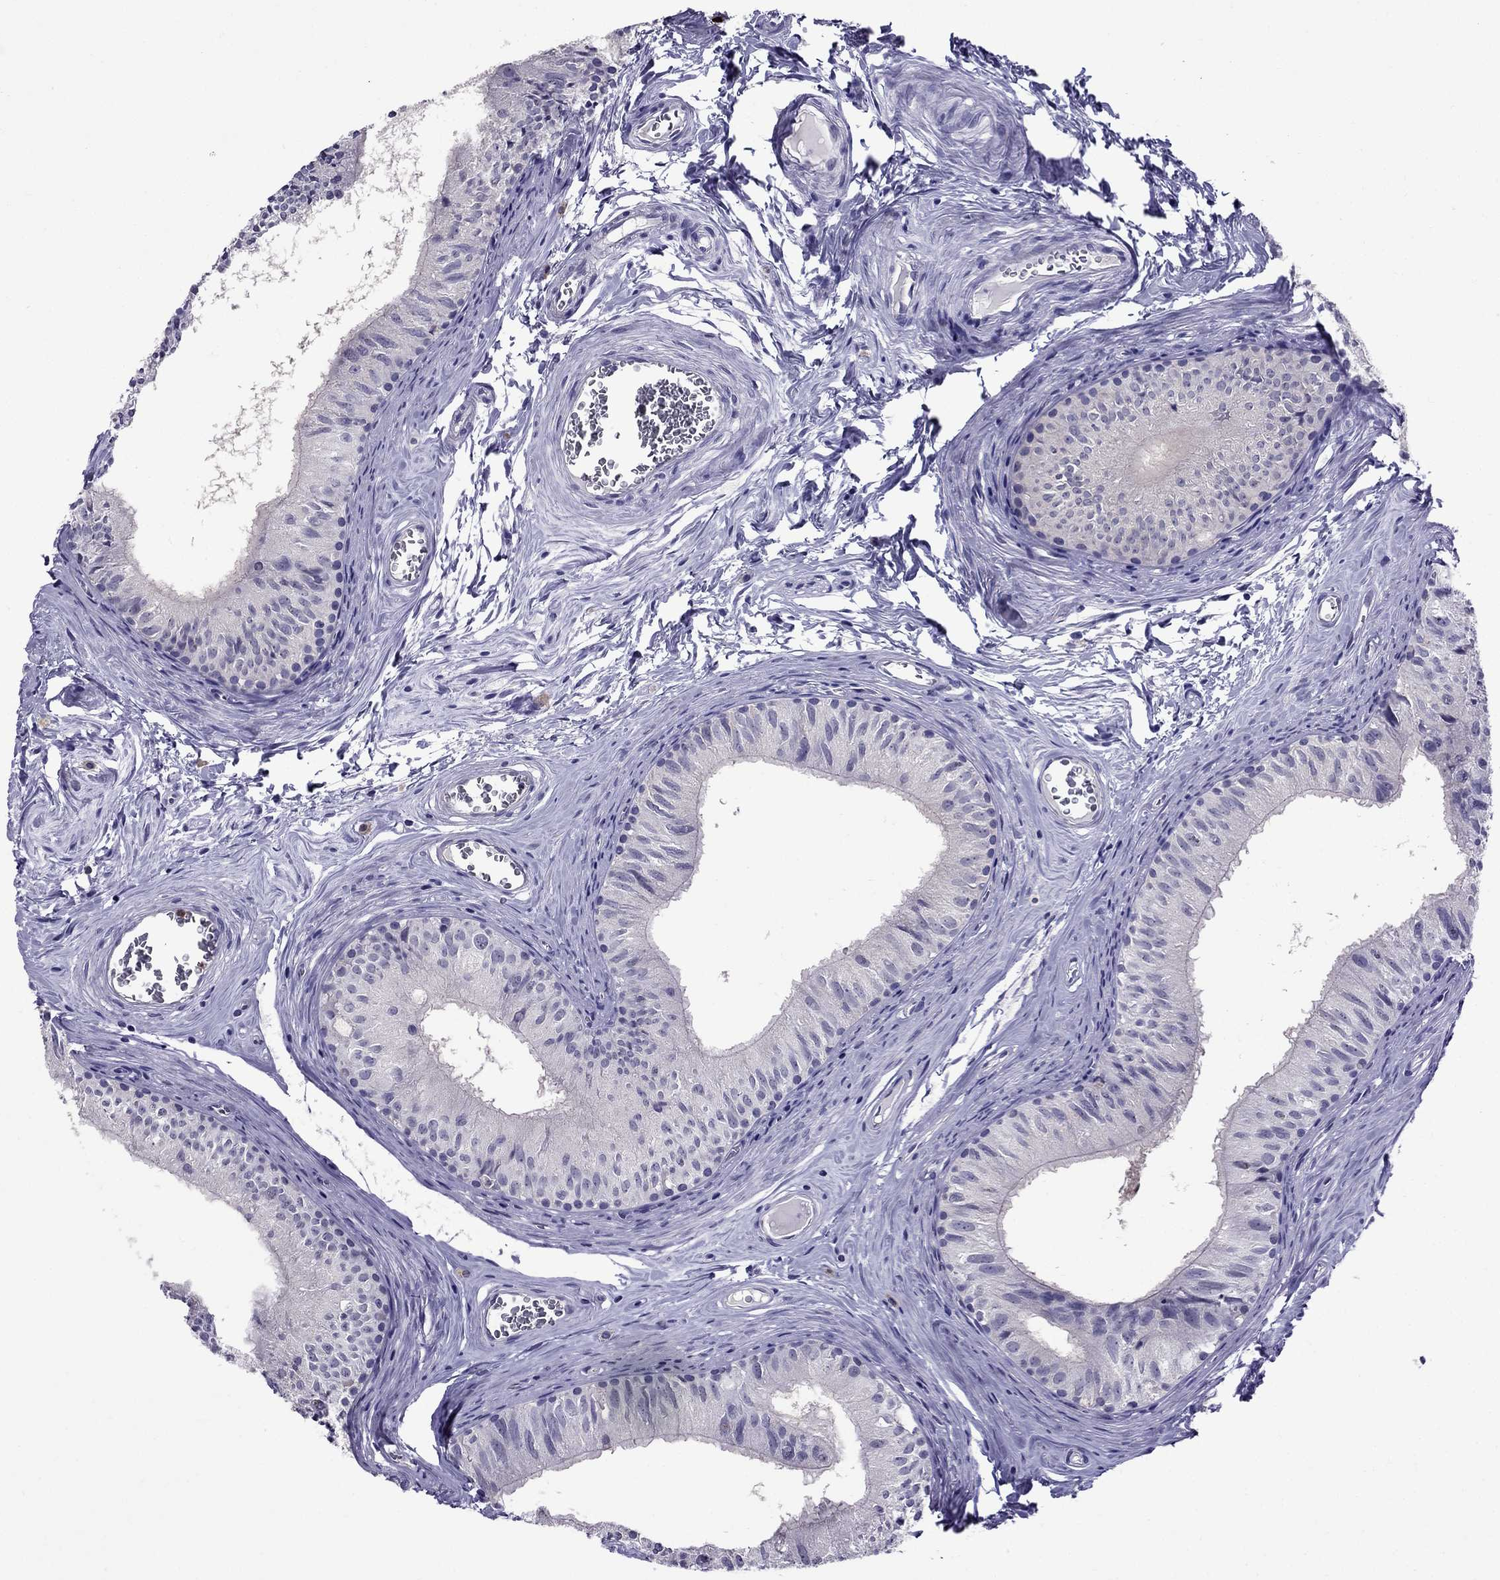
{"staining": {"intensity": "moderate", "quantity": "<25%", "location": "cytoplasmic/membranous"}, "tissue": "epididymis", "cell_type": "Glandular cells", "image_type": "normal", "snomed": [{"axis": "morphology", "description": "Normal tissue, NOS"}, {"axis": "topography", "description": "Epididymis"}], "caption": "Protein staining of normal epididymis displays moderate cytoplasmic/membranous positivity in about <25% of glandular cells.", "gene": "OLFM4", "patient": {"sex": "male", "age": 52}}